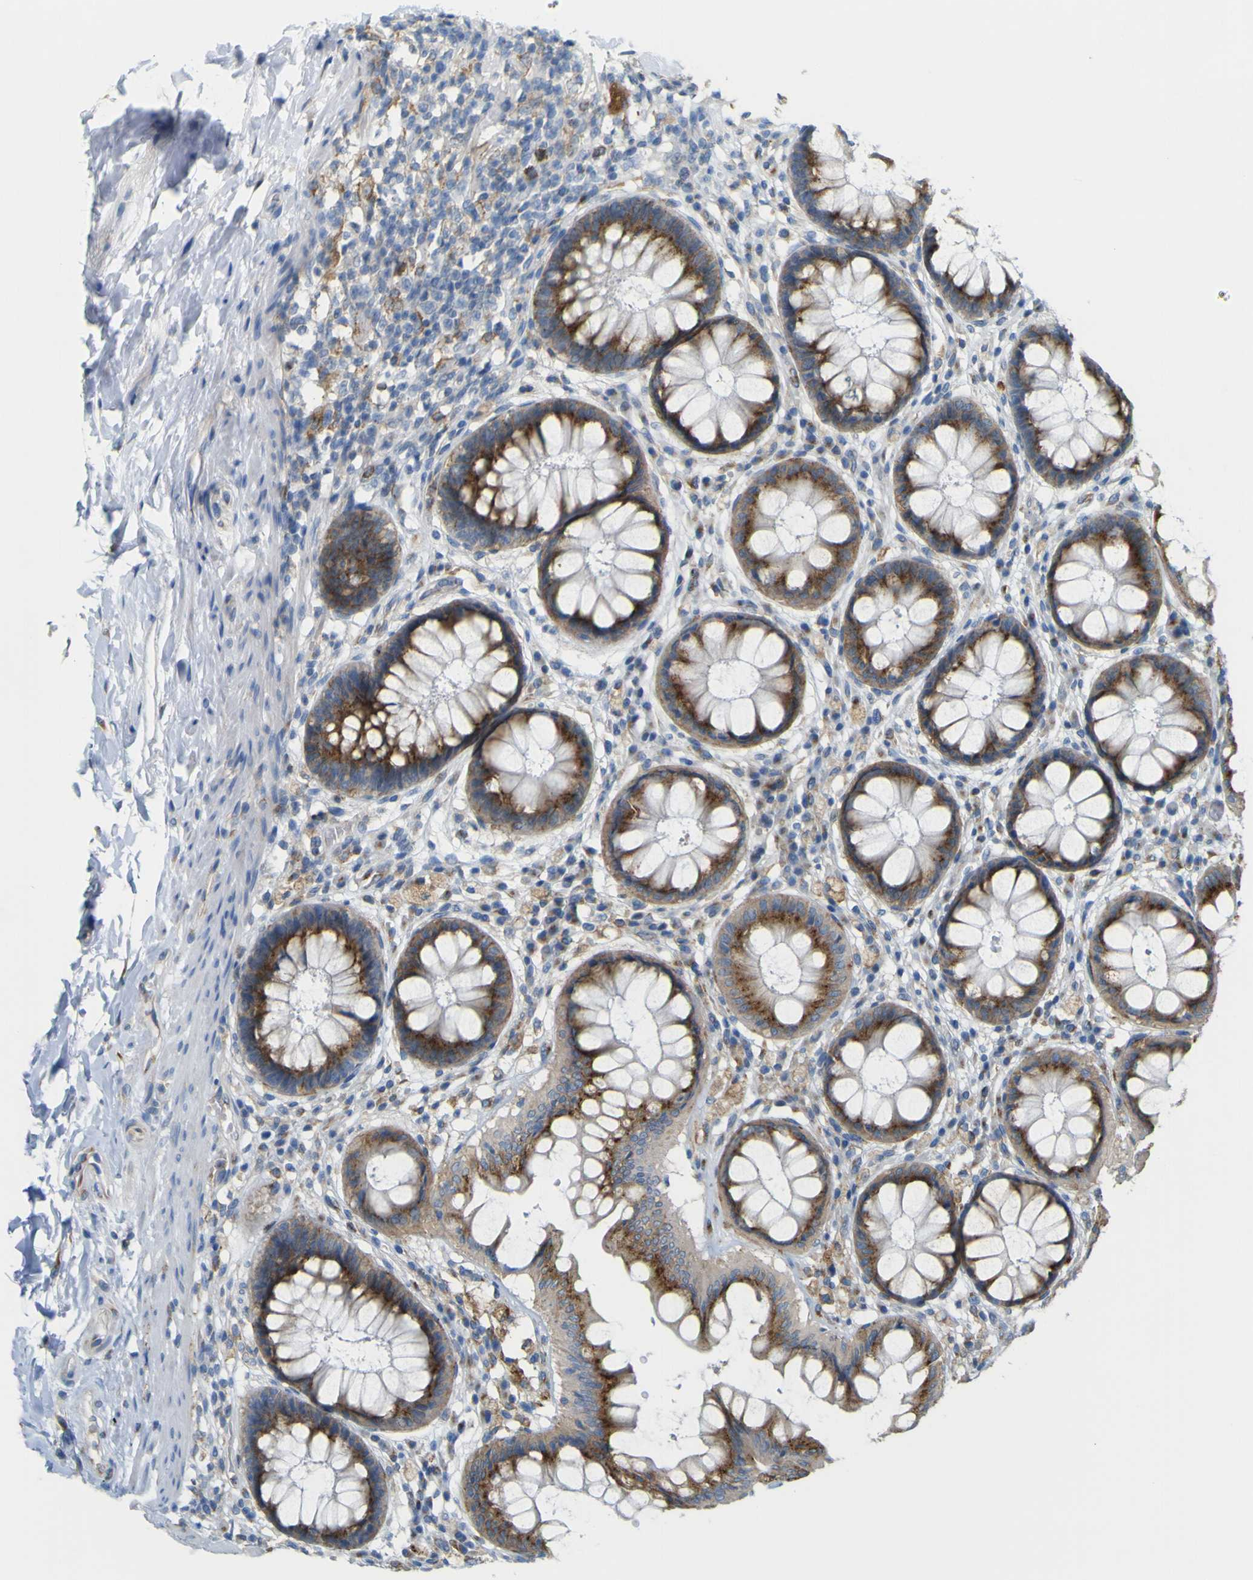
{"staining": {"intensity": "moderate", "quantity": ">75%", "location": "cytoplasmic/membranous"}, "tissue": "rectum", "cell_type": "Glandular cells", "image_type": "normal", "snomed": [{"axis": "morphology", "description": "Normal tissue, NOS"}, {"axis": "topography", "description": "Rectum"}], "caption": "Benign rectum displays moderate cytoplasmic/membranous staining in about >75% of glandular cells.", "gene": "IGF2R", "patient": {"sex": "female", "age": 46}}